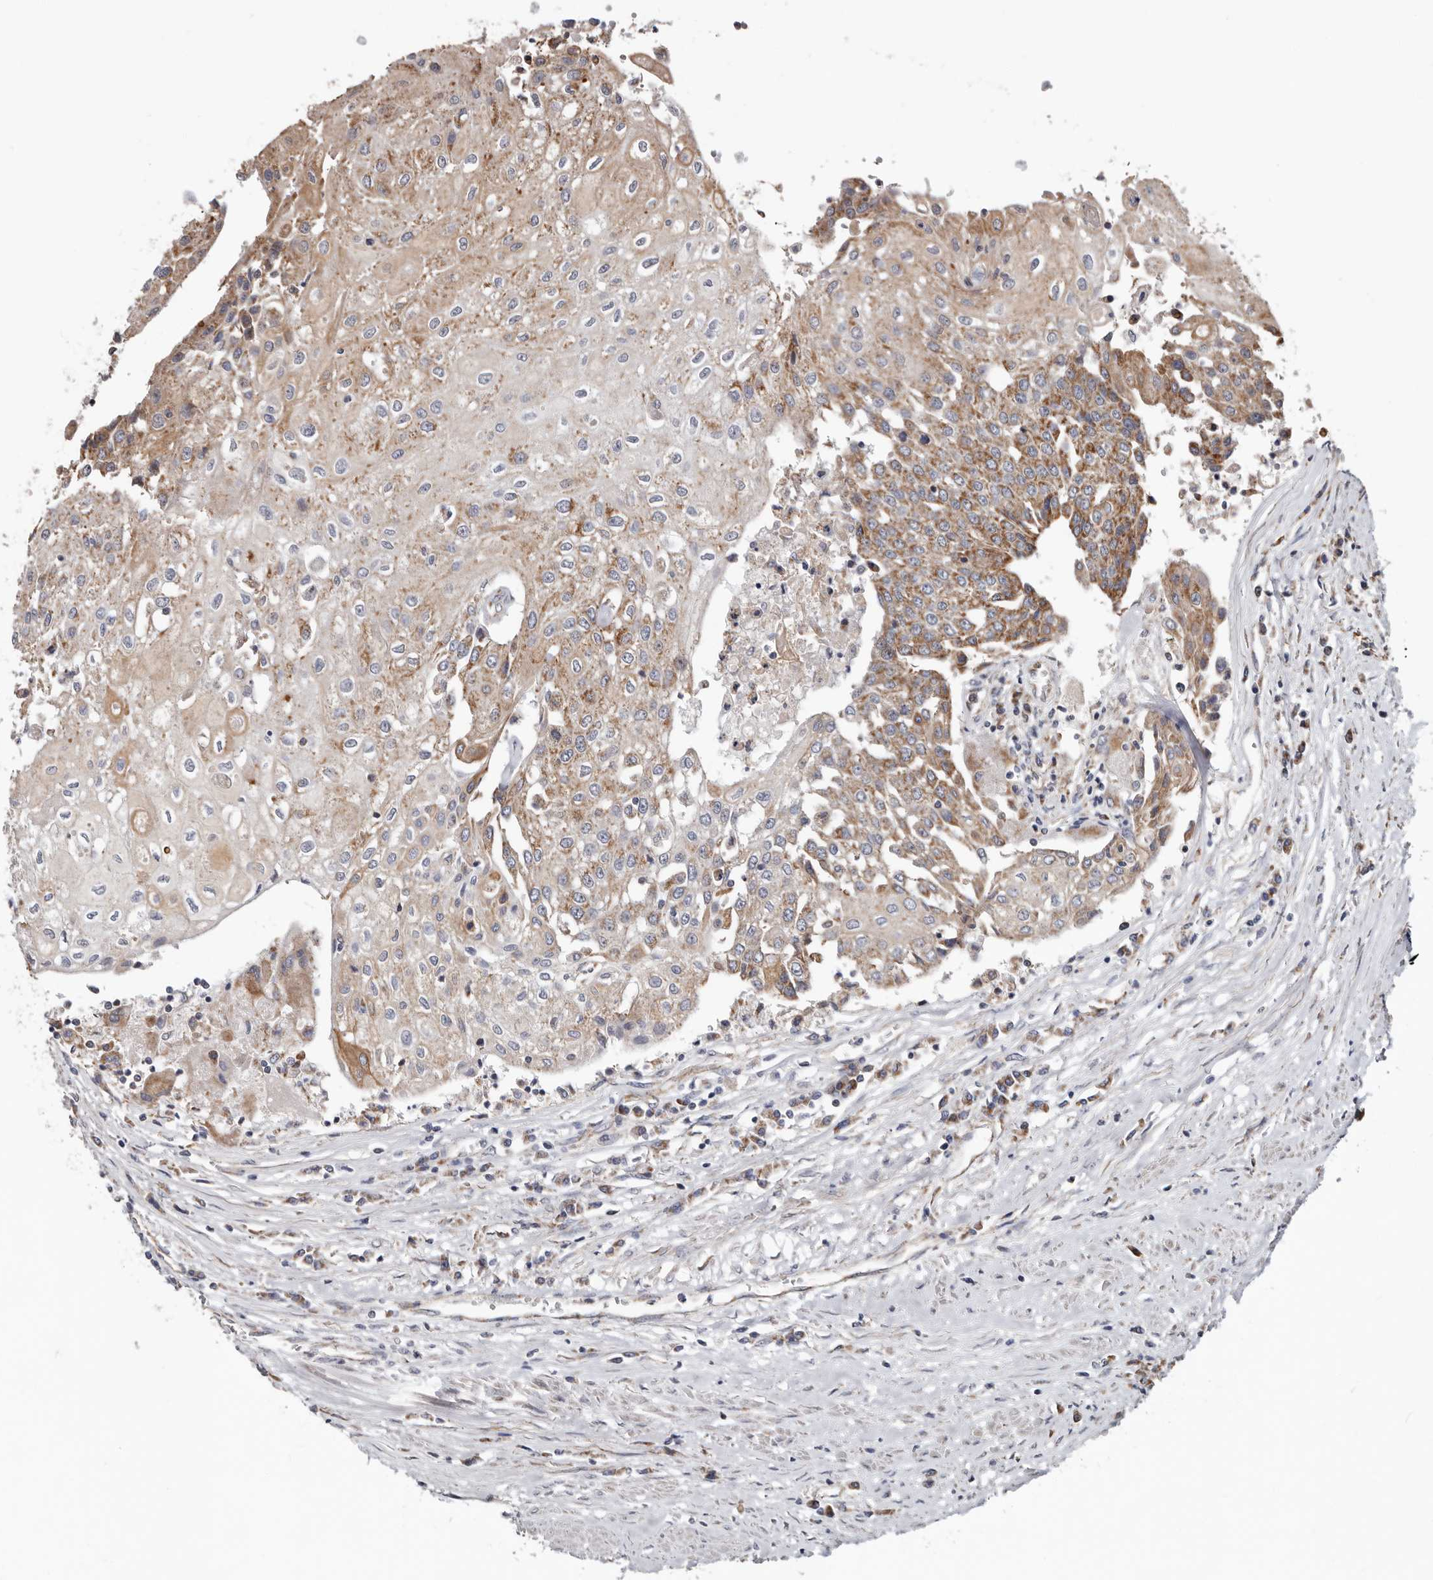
{"staining": {"intensity": "moderate", "quantity": "25%-75%", "location": "cytoplasmic/membranous"}, "tissue": "urothelial cancer", "cell_type": "Tumor cells", "image_type": "cancer", "snomed": [{"axis": "morphology", "description": "Urothelial carcinoma, High grade"}, {"axis": "topography", "description": "Urinary bladder"}], "caption": "Human urothelial carcinoma (high-grade) stained with a brown dye shows moderate cytoplasmic/membranous positive positivity in about 25%-75% of tumor cells.", "gene": "MRPL18", "patient": {"sex": "female", "age": 85}}